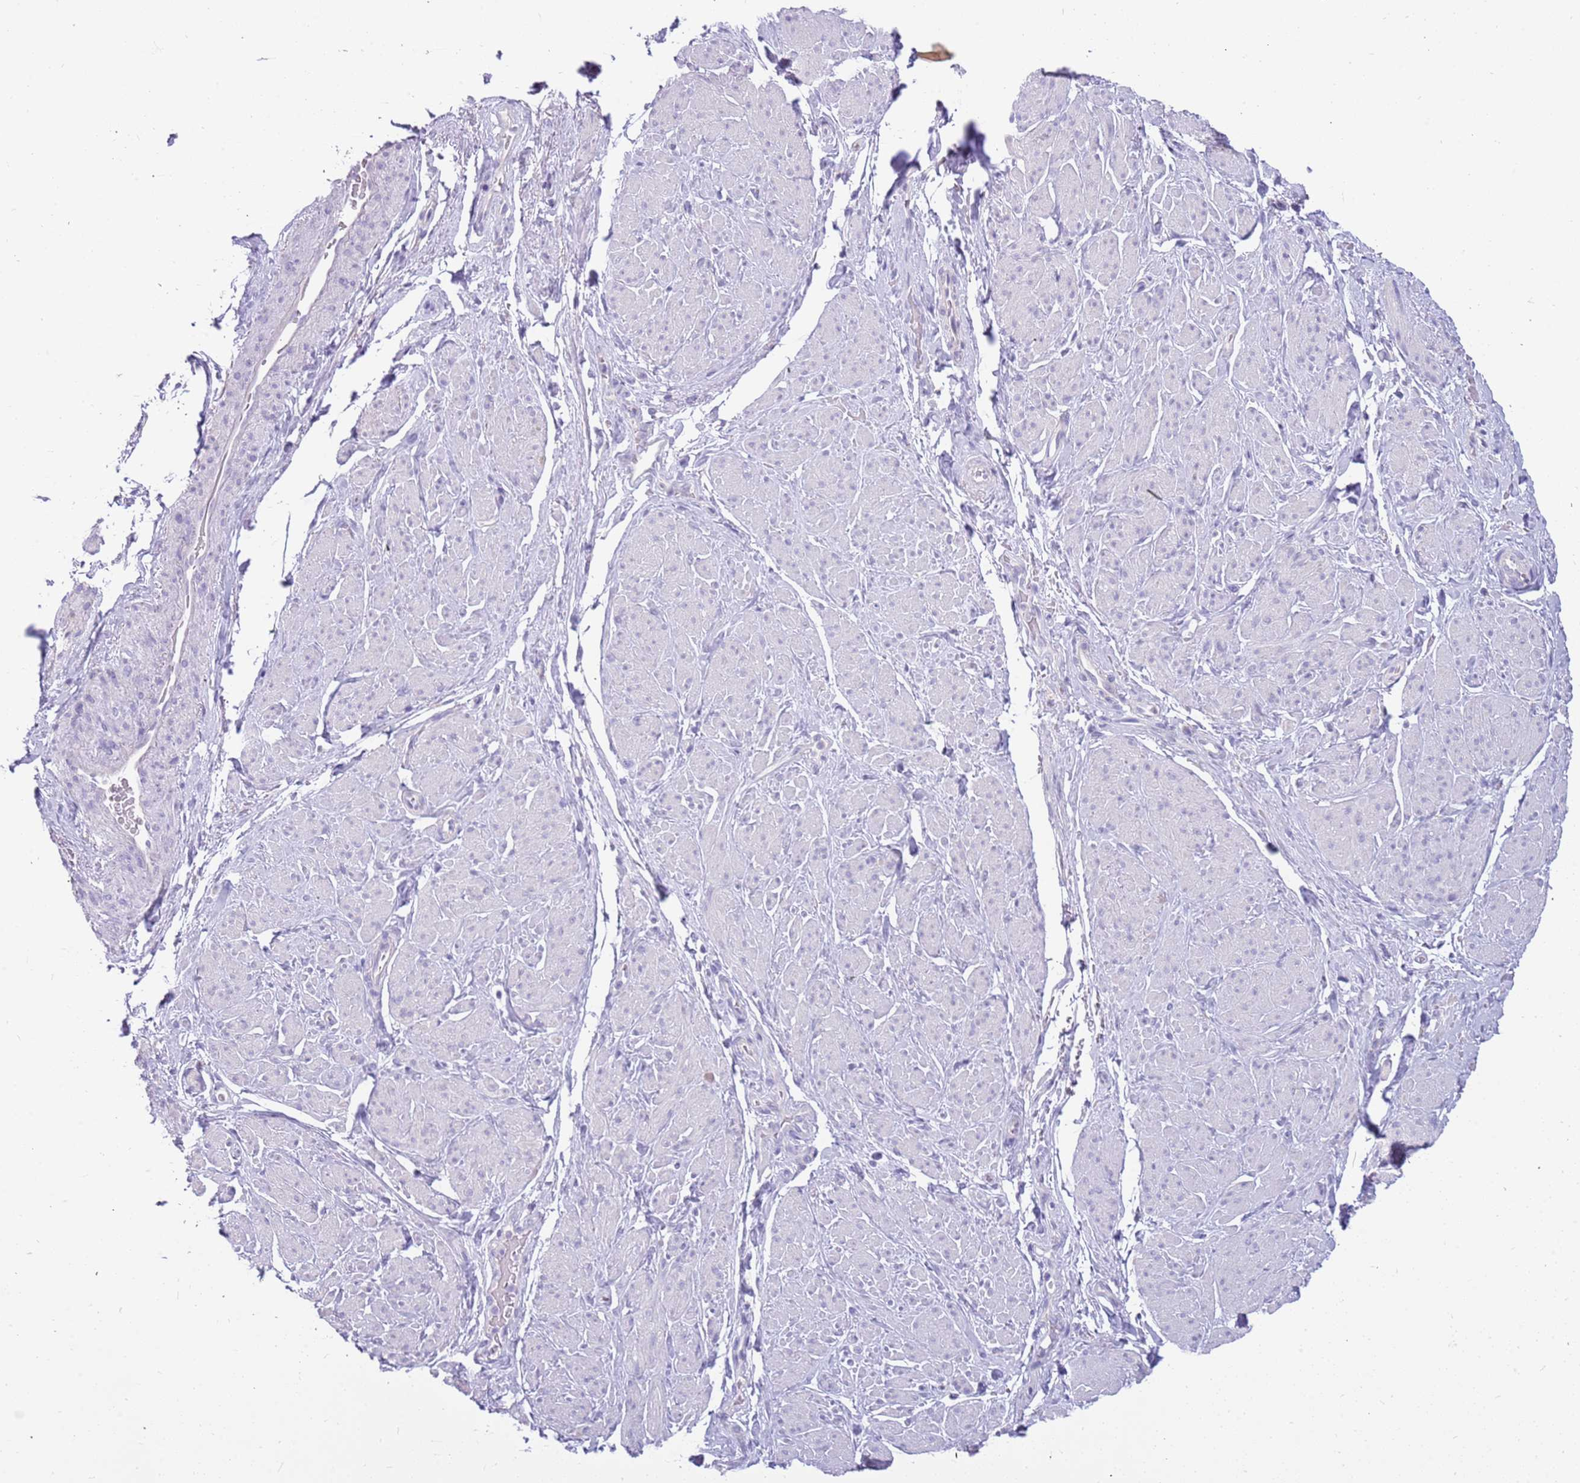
{"staining": {"intensity": "negative", "quantity": "none", "location": "none"}, "tissue": "smooth muscle", "cell_type": "Smooth muscle cells", "image_type": "normal", "snomed": [{"axis": "morphology", "description": "Normal tissue, NOS"}, {"axis": "topography", "description": "Smooth muscle"}, {"axis": "topography", "description": "Peripheral nerve tissue"}], "caption": "The micrograph reveals no significant expression in smooth muscle cells of smooth muscle.", "gene": "RHCG", "patient": {"sex": "male", "age": 69}}